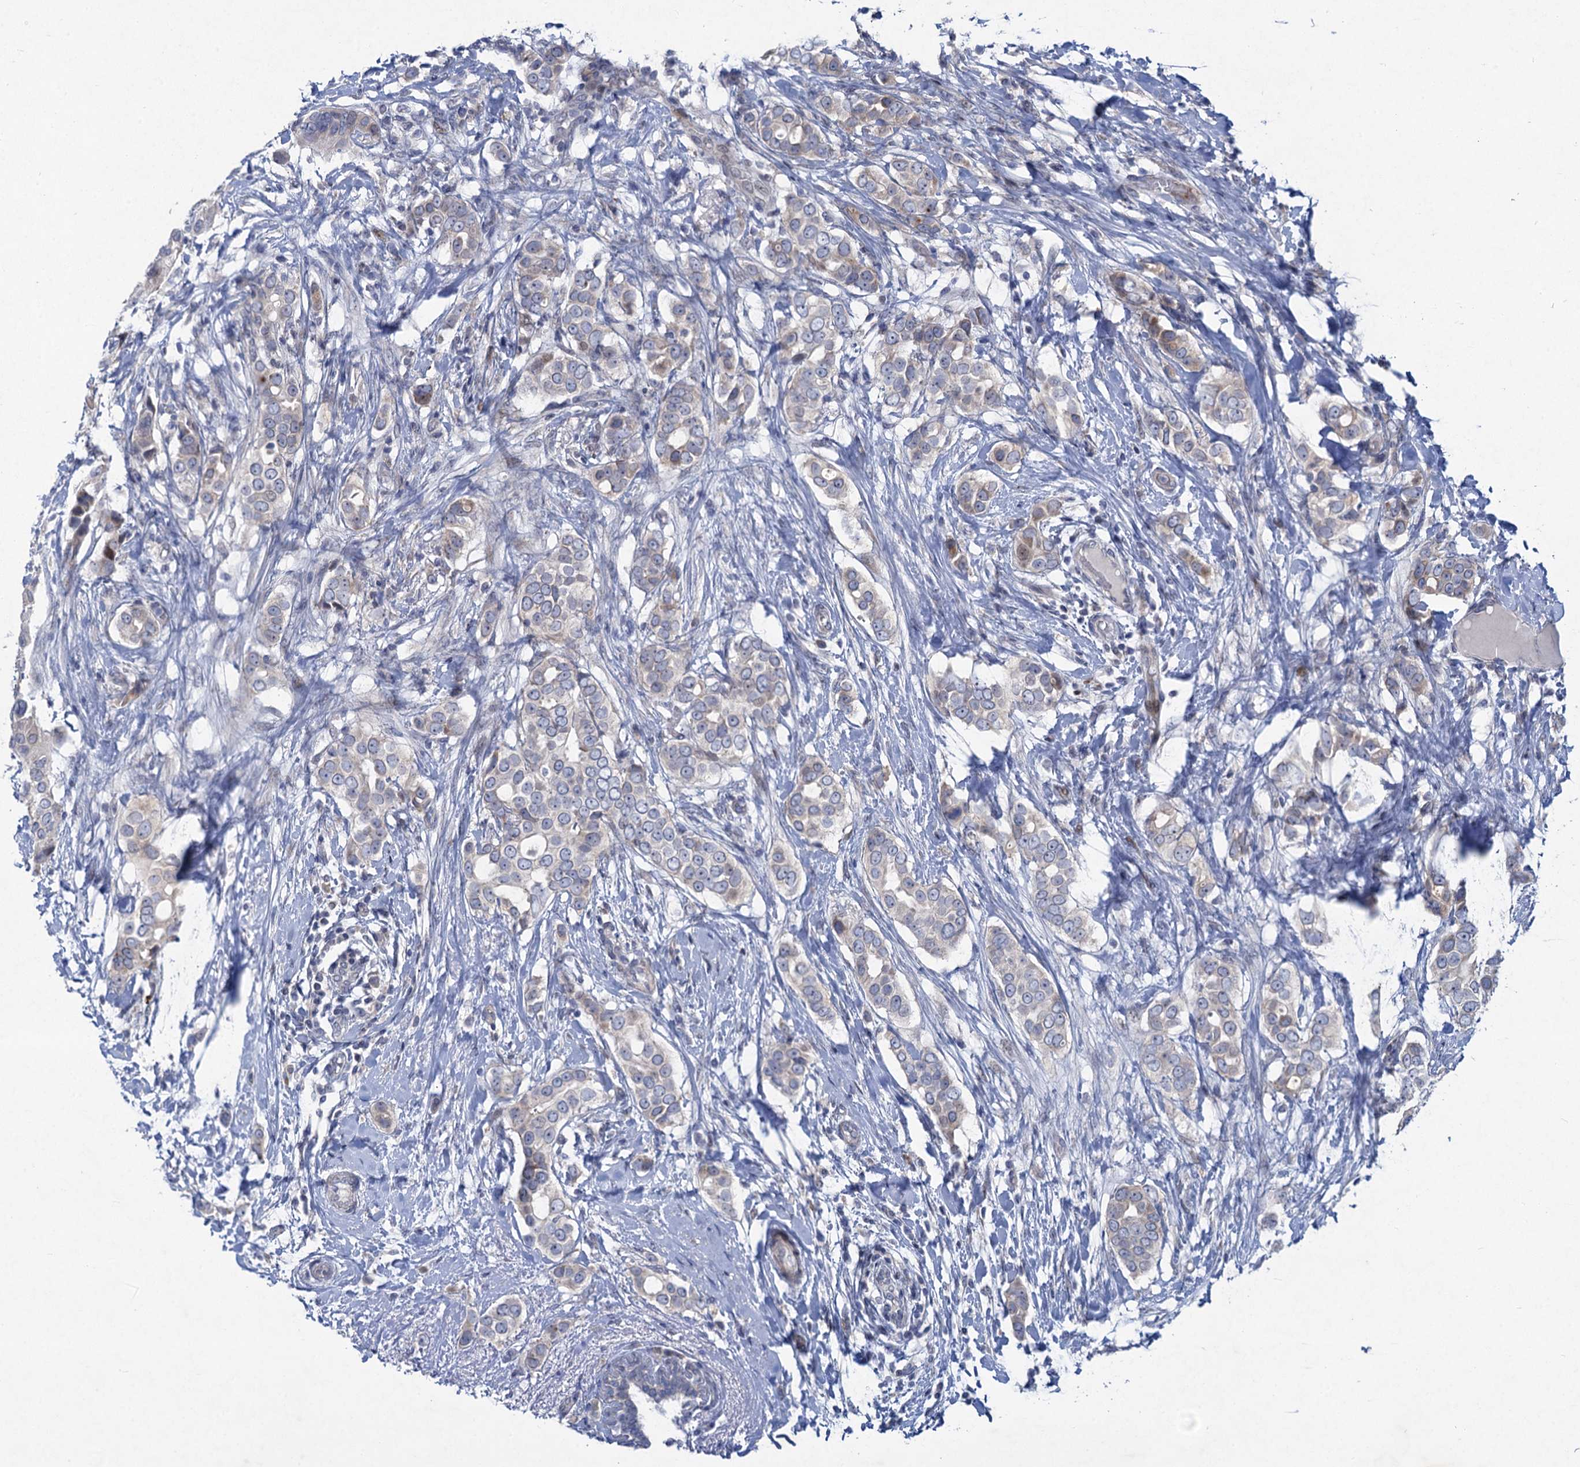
{"staining": {"intensity": "weak", "quantity": "25%-75%", "location": "cytoplasmic/membranous"}, "tissue": "breast cancer", "cell_type": "Tumor cells", "image_type": "cancer", "snomed": [{"axis": "morphology", "description": "Lobular carcinoma"}, {"axis": "topography", "description": "Breast"}], "caption": "Brown immunohistochemical staining in human breast cancer (lobular carcinoma) reveals weak cytoplasmic/membranous expression in about 25%-75% of tumor cells. The staining was performed using DAB (3,3'-diaminobenzidine) to visualize the protein expression in brown, while the nuclei were stained in blue with hematoxylin (Magnification: 20x).", "gene": "QPCTL", "patient": {"sex": "female", "age": 51}}